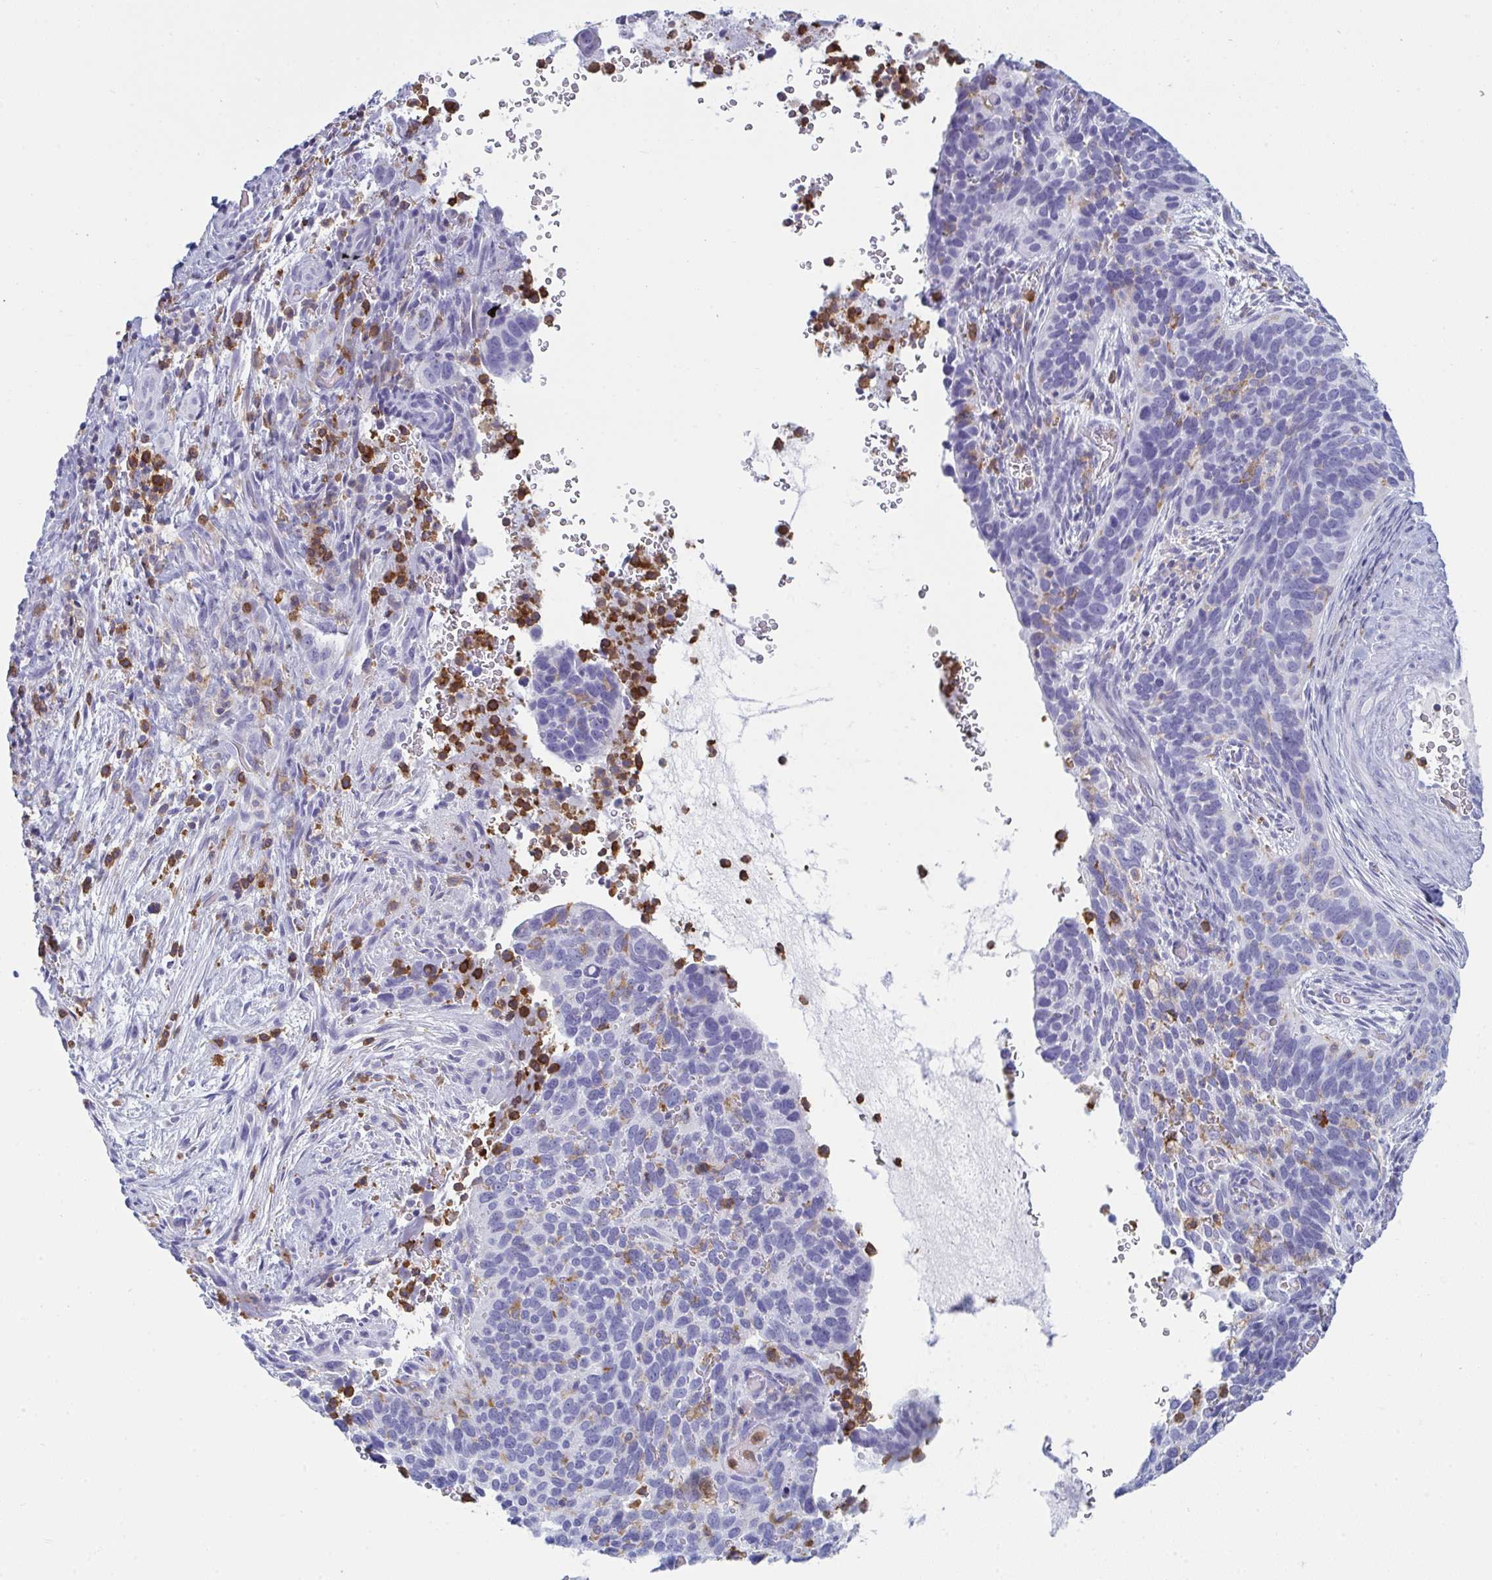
{"staining": {"intensity": "negative", "quantity": "none", "location": "none"}, "tissue": "cervical cancer", "cell_type": "Tumor cells", "image_type": "cancer", "snomed": [{"axis": "morphology", "description": "Squamous cell carcinoma, NOS"}, {"axis": "topography", "description": "Cervix"}], "caption": "Tumor cells show no significant protein positivity in cervical cancer.", "gene": "MYO1F", "patient": {"sex": "female", "age": 51}}